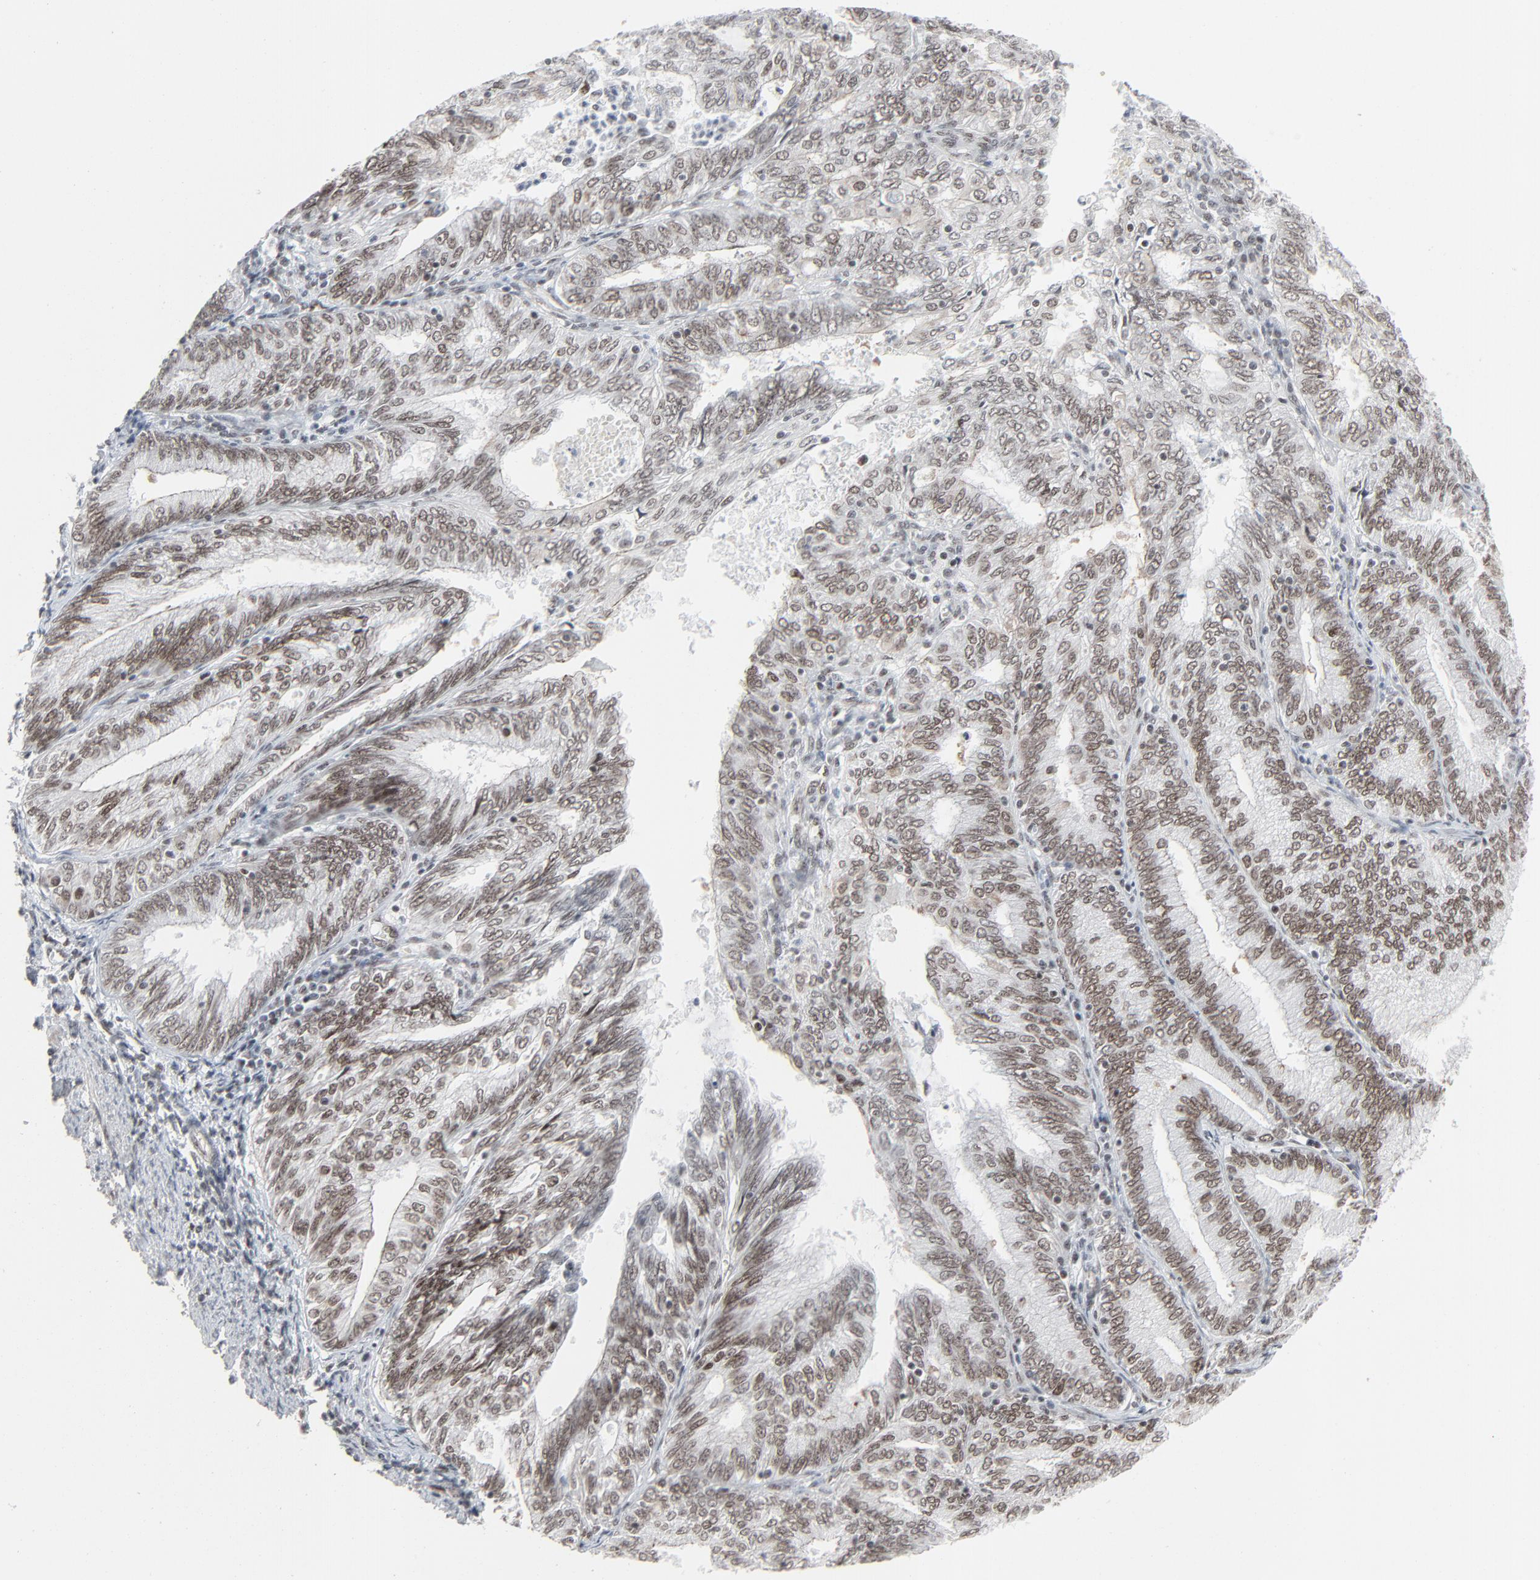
{"staining": {"intensity": "moderate", "quantity": ">75%", "location": "nuclear"}, "tissue": "endometrial cancer", "cell_type": "Tumor cells", "image_type": "cancer", "snomed": [{"axis": "morphology", "description": "Adenocarcinoma, NOS"}, {"axis": "topography", "description": "Endometrium"}], "caption": "This is an image of IHC staining of endometrial adenocarcinoma, which shows moderate staining in the nuclear of tumor cells.", "gene": "FBXO28", "patient": {"sex": "female", "age": 69}}